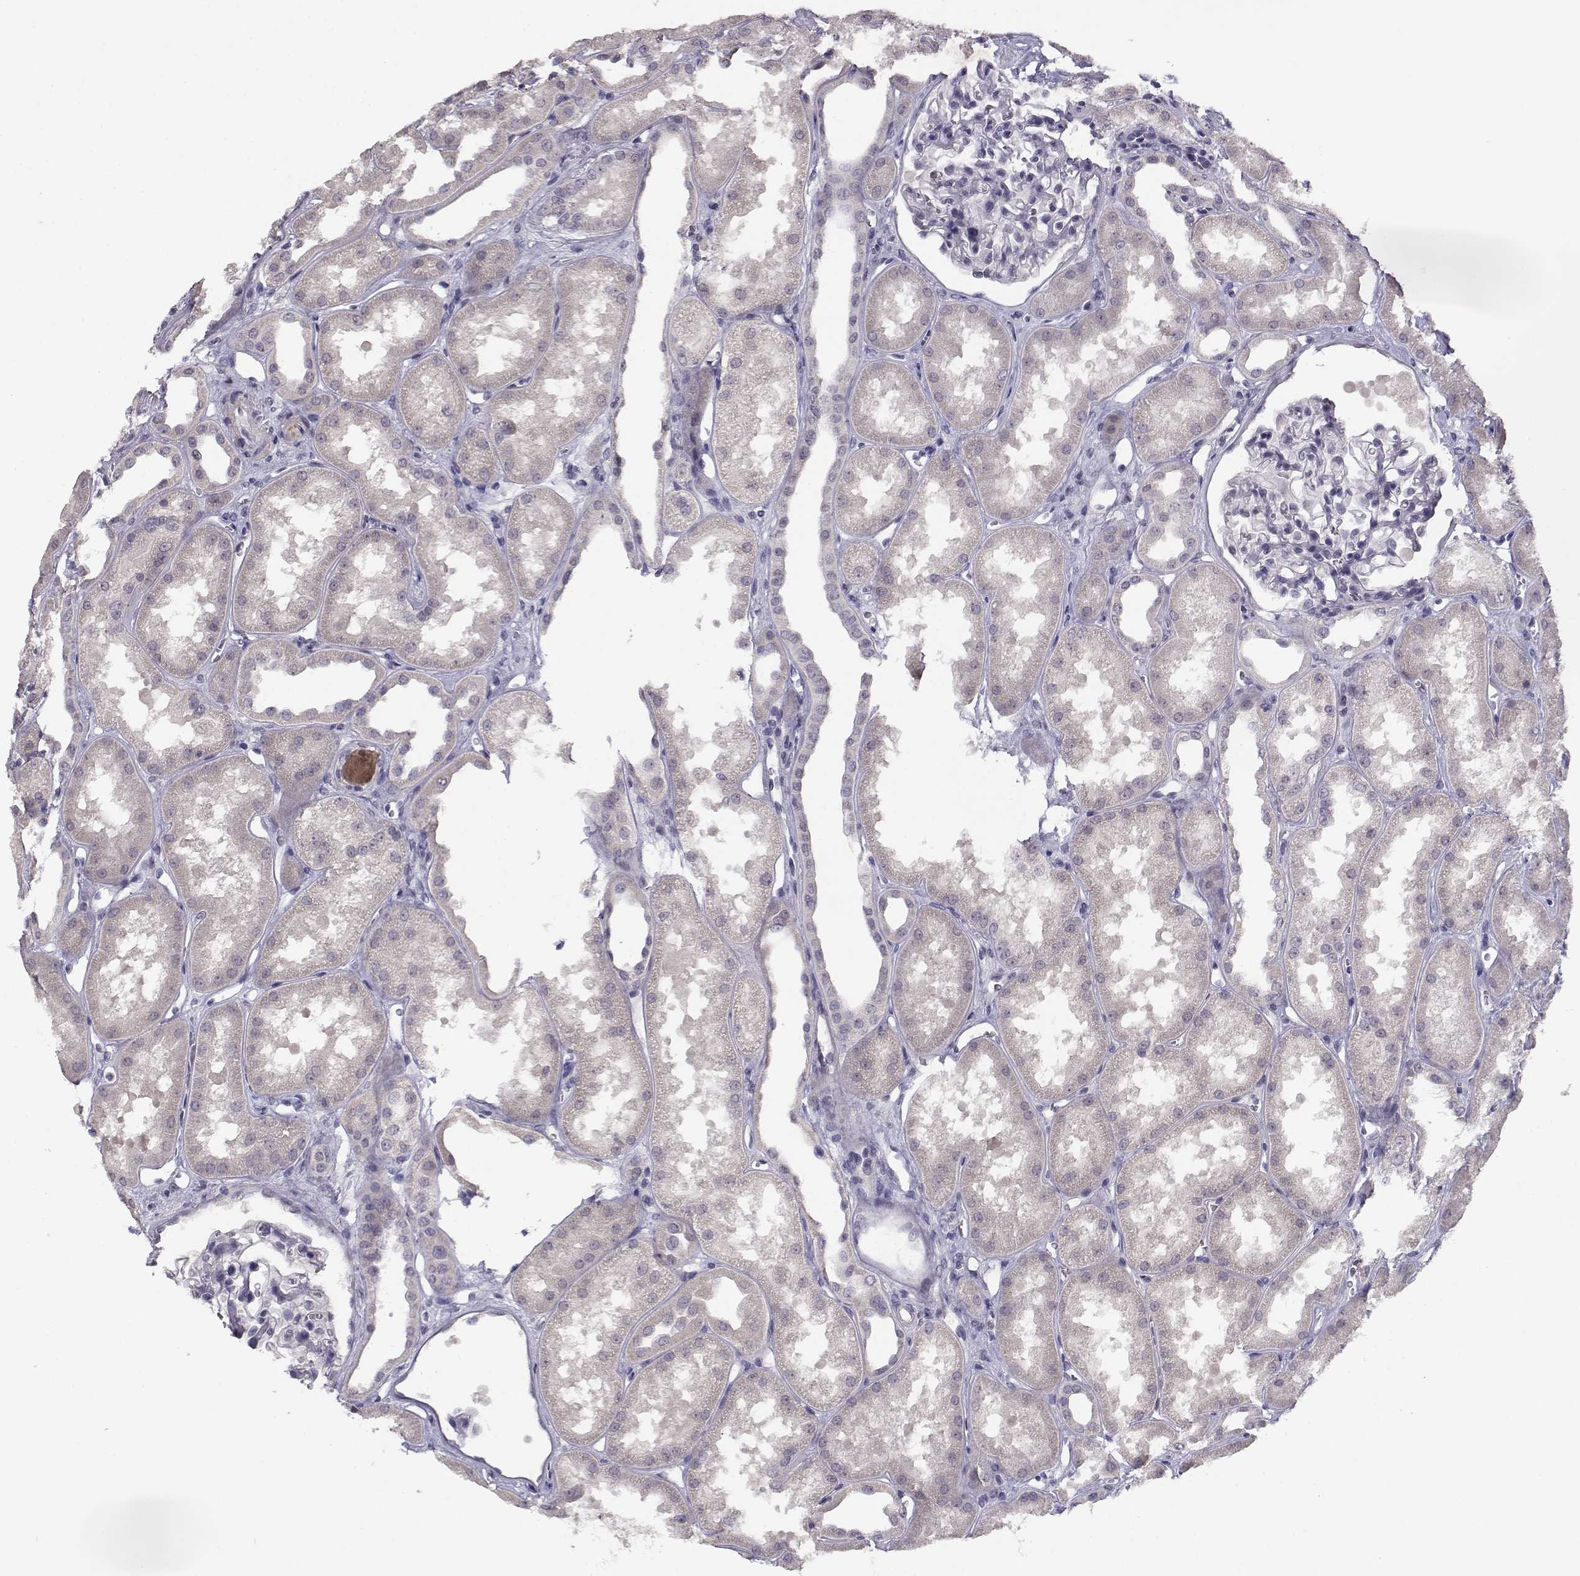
{"staining": {"intensity": "negative", "quantity": "none", "location": "none"}, "tissue": "kidney", "cell_type": "Cells in glomeruli", "image_type": "normal", "snomed": [{"axis": "morphology", "description": "Normal tissue, NOS"}, {"axis": "topography", "description": "Kidney"}], "caption": "An immunohistochemistry photomicrograph of unremarkable kidney is shown. There is no staining in cells in glomeruli of kidney.", "gene": "RHOXF2", "patient": {"sex": "male", "age": 61}}